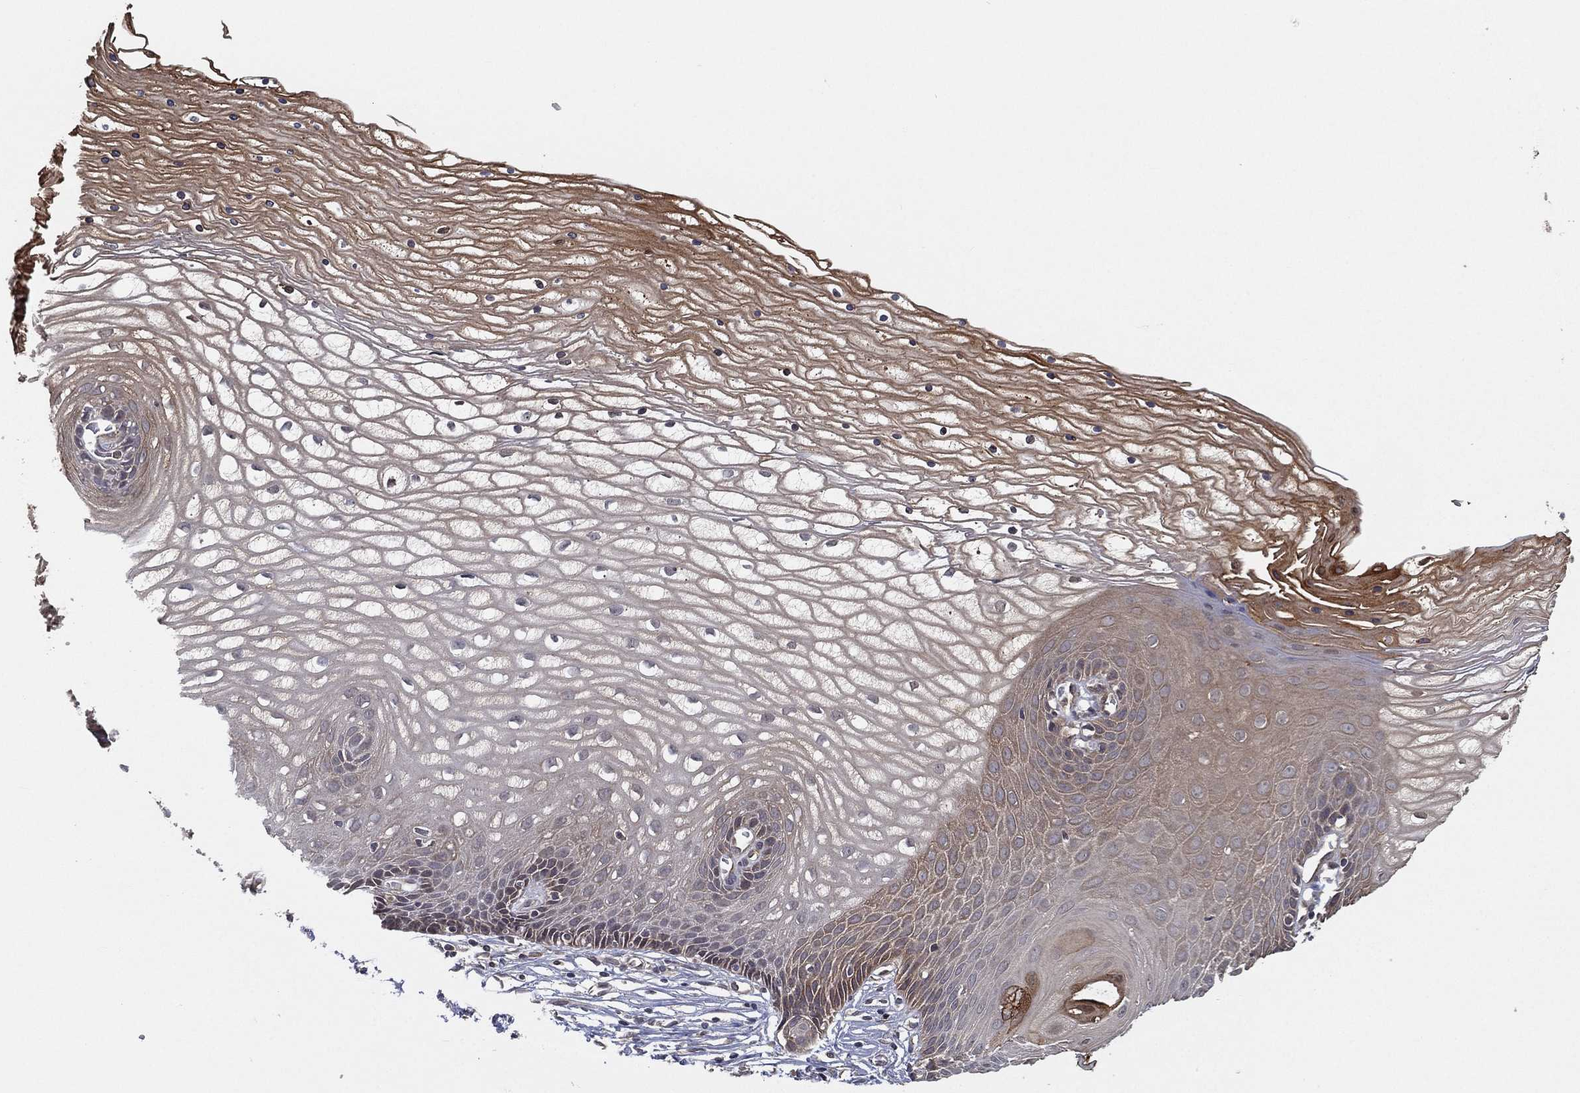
{"staining": {"intensity": "moderate", "quantity": "<25%", "location": "cytoplasmic/membranous"}, "tissue": "cervix", "cell_type": "Glandular cells", "image_type": "normal", "snomed": [{"axis": "morphology", "description": "Normal tissue, NOS"}, {"axis": "topography", "description": "Cervix"}], "caption": "Immunohistochemical staining of benign cervix shows low levels of moderate cytoplasmic/membranous expression in about <25% of glandular cells.", "gene": "UACA", "patient": {"sex": "female", "age": 35}}